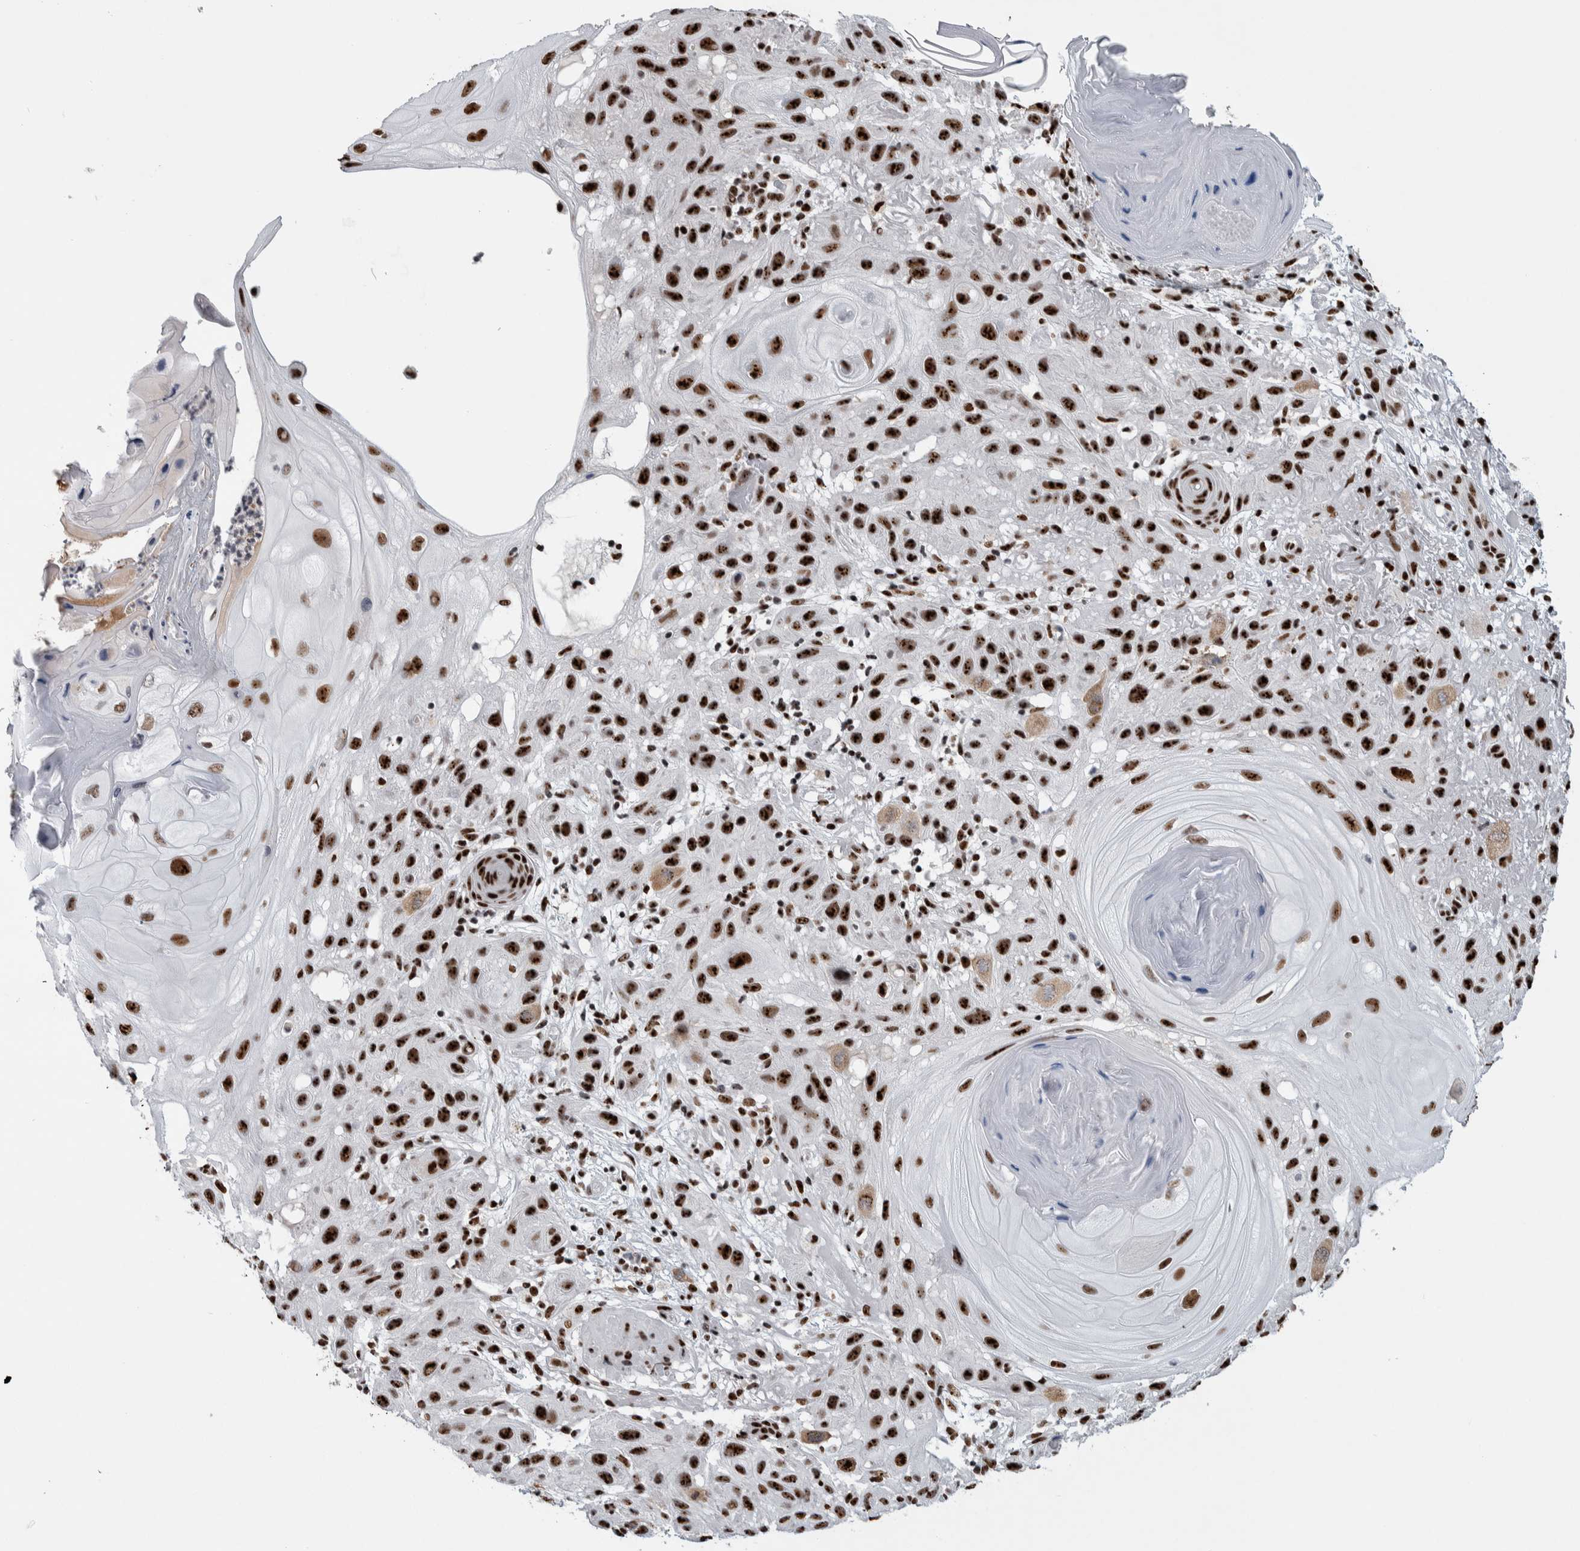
{"staining": {"intensity": "strong", "quantity": ">75%", "location": "nuclear"}, "tissue": "skin cancer", "cell_type": "Tumor cells", "image_type": "cancer", "snomed": [{"axis": "morphology", "description": "Squamous cell carcinoma, NOS"}, {"axis": "topography", "description": "Skin"}], "caption": "Protein expression analysis of human skin cancer (squamous cell carcinoma) reveals strong nuclear positivity in about >75% of tumor cells. (DAB = brown stain, brightfield microscopy at high magnification).", "gene": "NCL", "patient": {"sex": "female", "age": 96}}